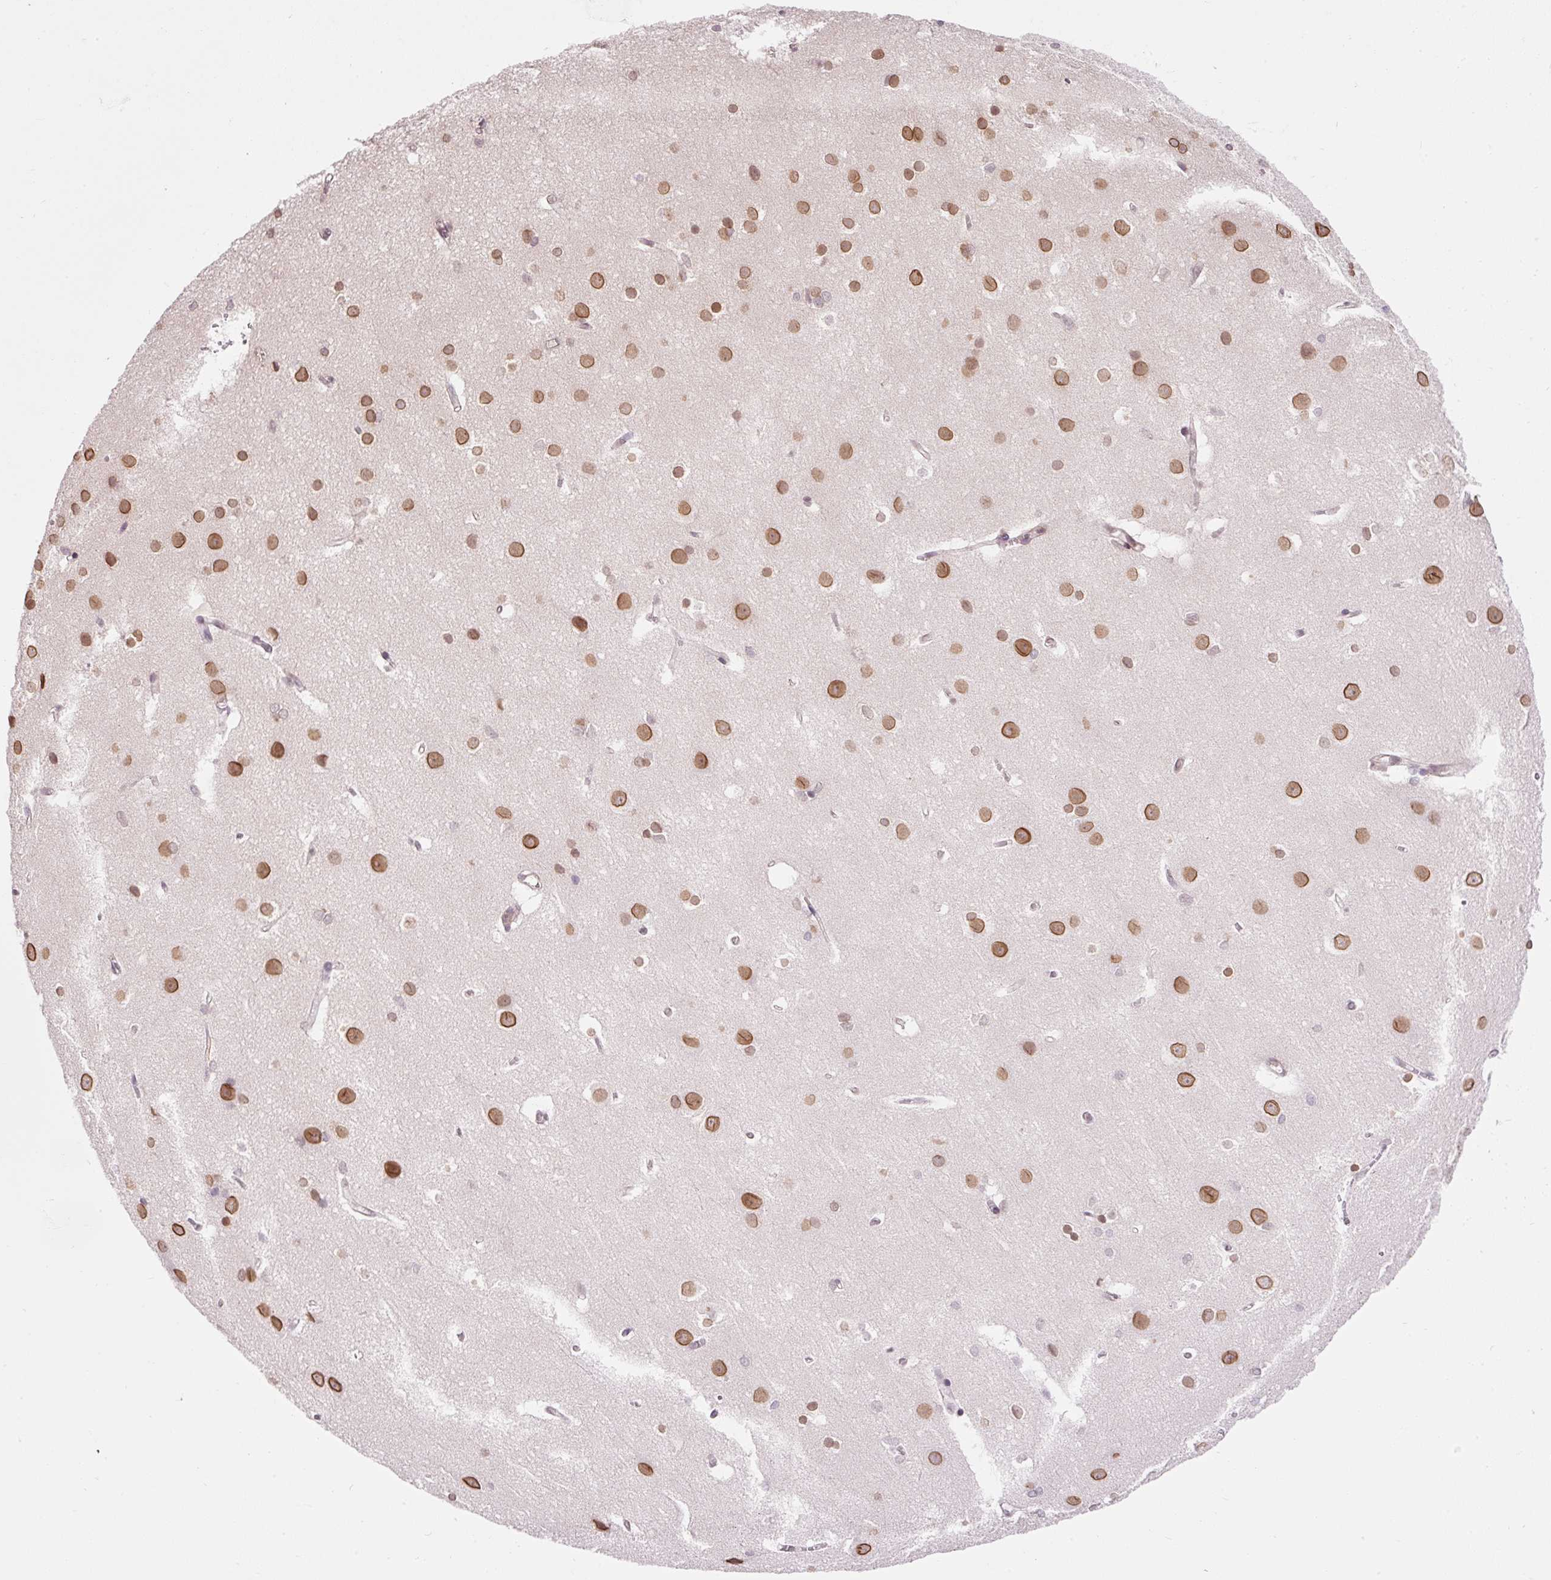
{"staining": {"intensity": "negative", "quantity": "none", "location": "none"}, "tissue": "cerebral cortex", "cell_type": "Endothelial cells", "image_type": "normal", "snomed": [{"axis": "morphology", "description": "Normal tissue, NOS"}, {"axis": "topography", "description": "Cerebral cortex"}], "caption": "High magnification brightfield microscopy of benign cerebral cortex stained with DAB (3,3'-diaminobenzidine) (brown) and counterstained with hematoxylin (blue): endothelial cells show no significant positivity. Nuclei are stained in blue.", "gene": "ZNF610", "patient": {"sex": "male", "age": 37}}